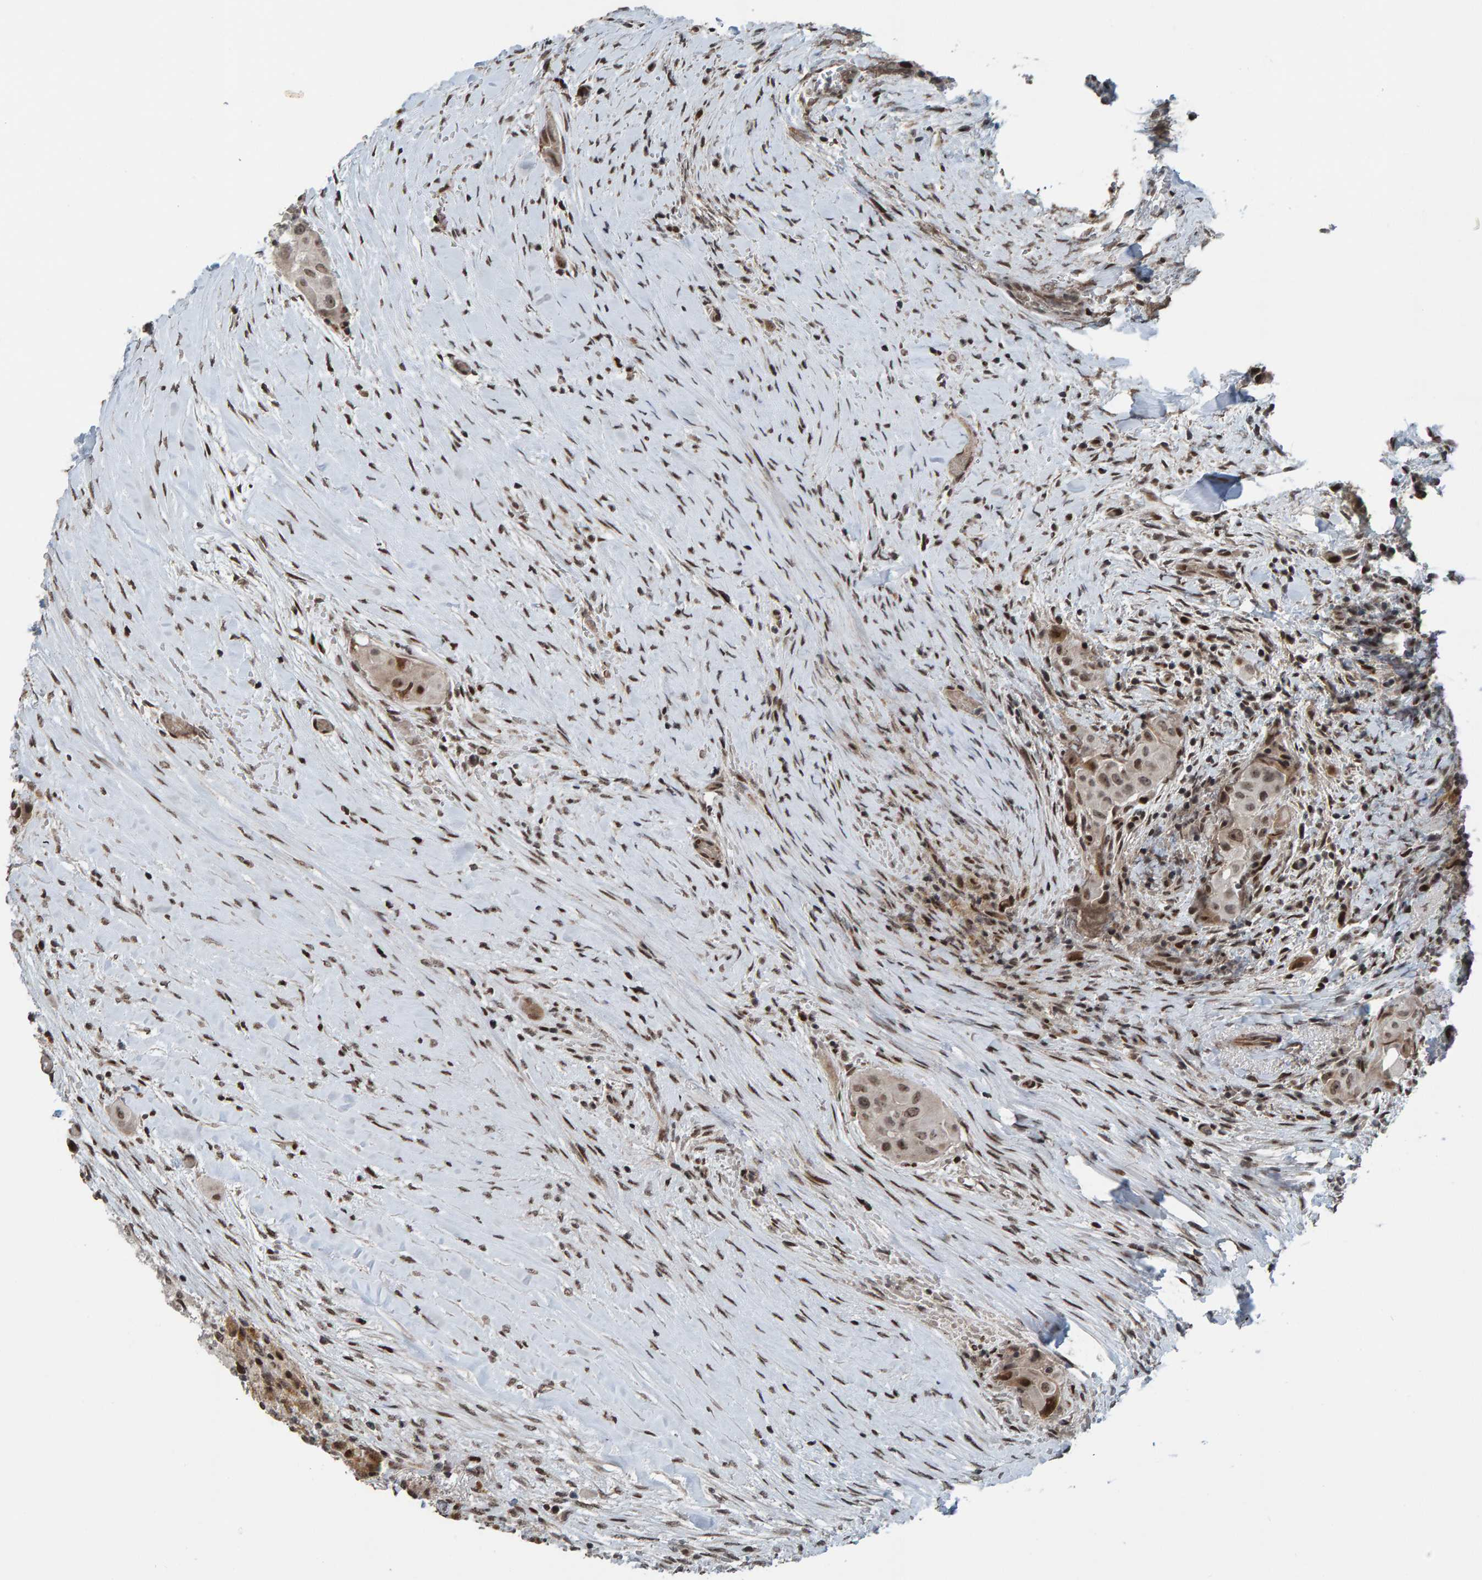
{"staining": {"intensity": "weak", "quantity": ">75%", "location": "cytoplasmic/membranous,nuclear"}, "tissue": "thyroid cancer", "cell_type": "Tumor cells", "image_type": "cancer", "snomed": [{"axis": "morphology", "description": "Papillary adenocarcinoma, NOS"}, {"axis": "topography", "description": "Thyroid gland"}], "caption": "DAB (3,3'-diaminobenzidine) immunohistochemical staining of human thyroid papillary adenocarcinoma exhibits weak cytoplasmic/membranous and nuclear protein expression in approximately >75% of tumor cells.", "gene": "ZNF366", "patient": {"sex": "female", "age": 59}}